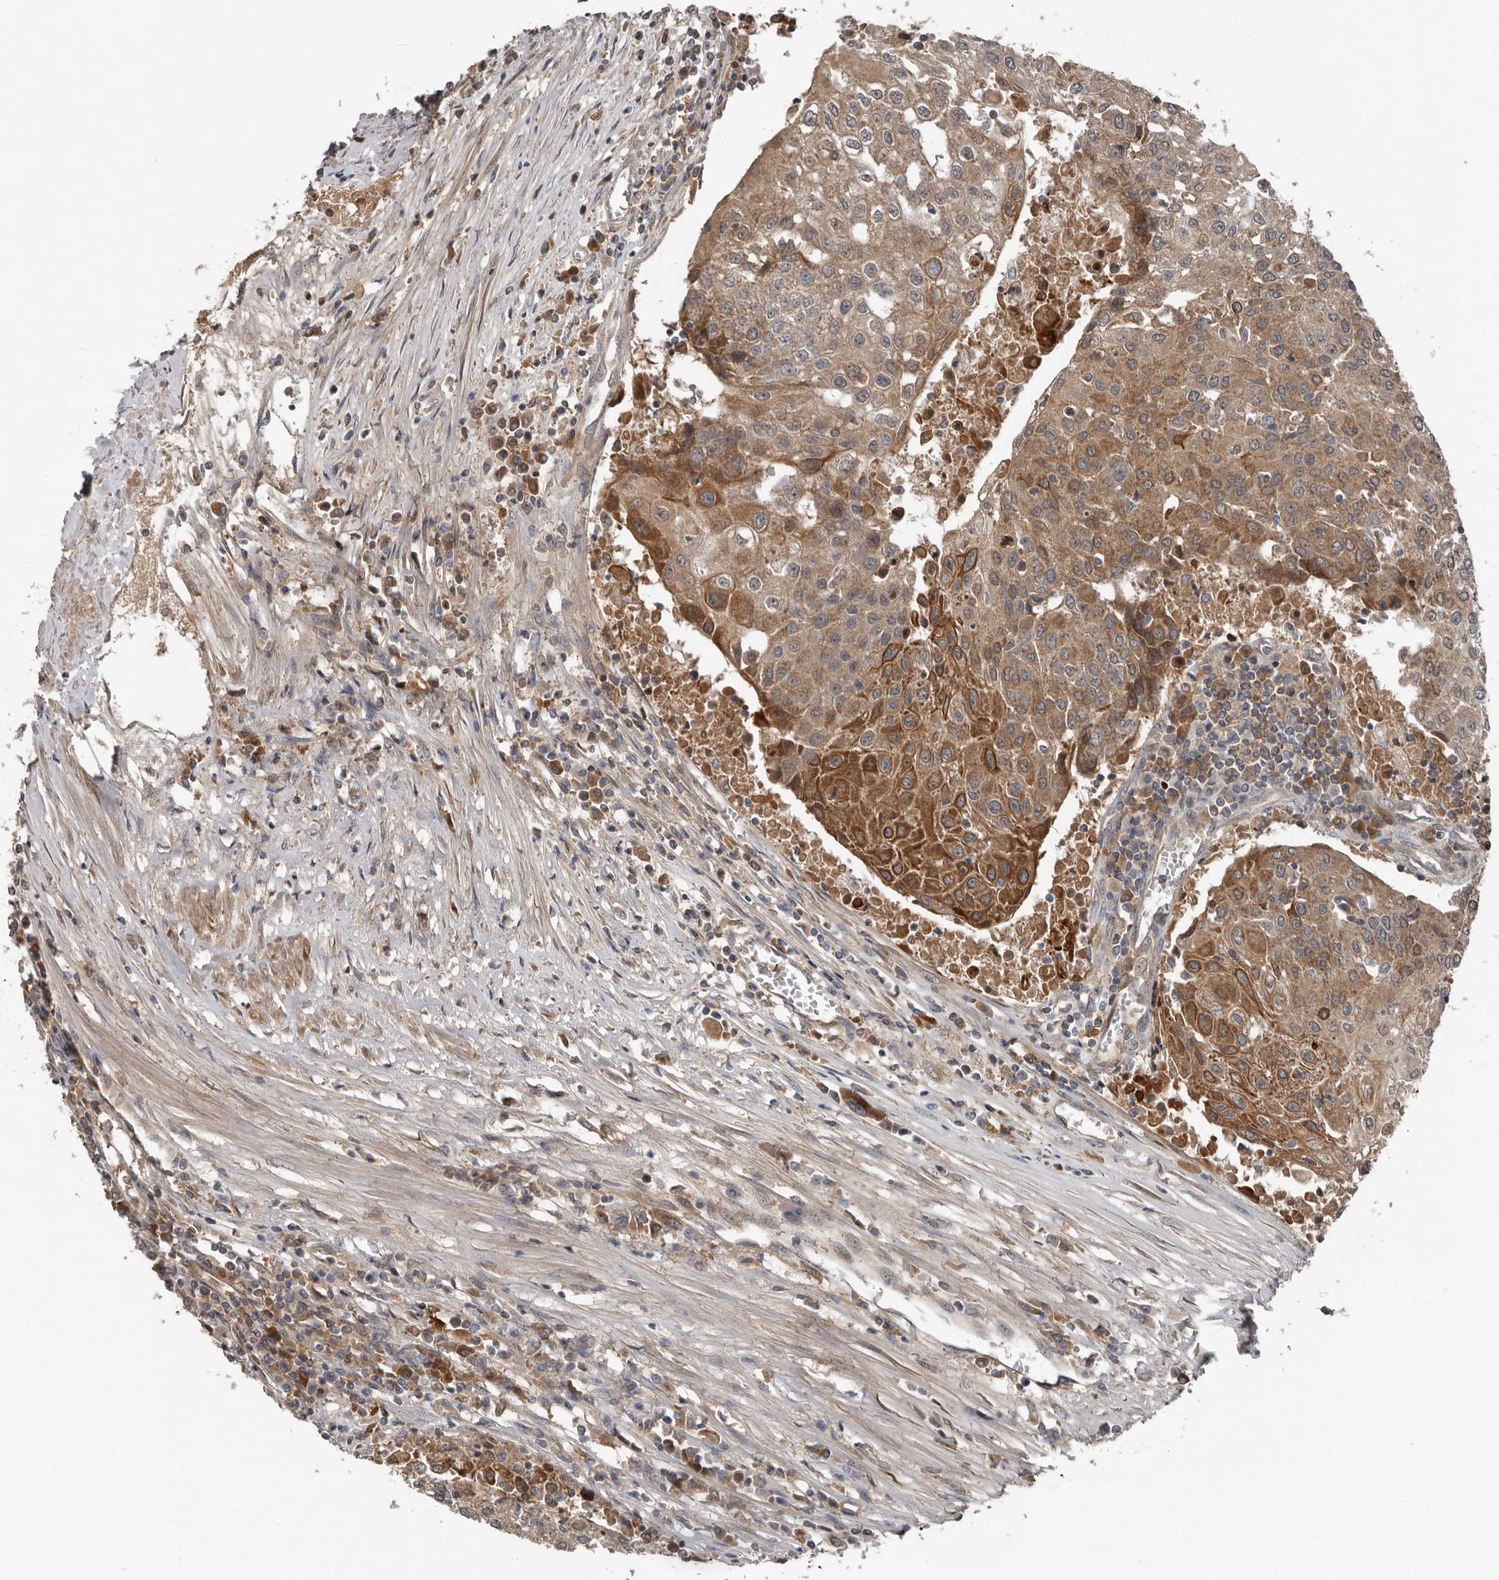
{"staining": {"intensity": "moderate", "quantity": ">75%", "location": "cytoplasmic/membranous"}, "tissue": "urothelial cancer", "cell_type": "Tumor cells", "image_type": "cancer", "snomed": [{"axis": "morphology", "description": "Urothelial carcinoma, High grade"}, {"axis": "topography", "description": "Urinary bladder"}], "caption": "An IHC image of neoplastic tissue is shown. Protein staining in brown shows moderate cytoplasmic/membranous positivity in urothelial cancer within tumor cells.", "gene": "DNAJB4", "patient": {"sex": "female", "age": 85}}